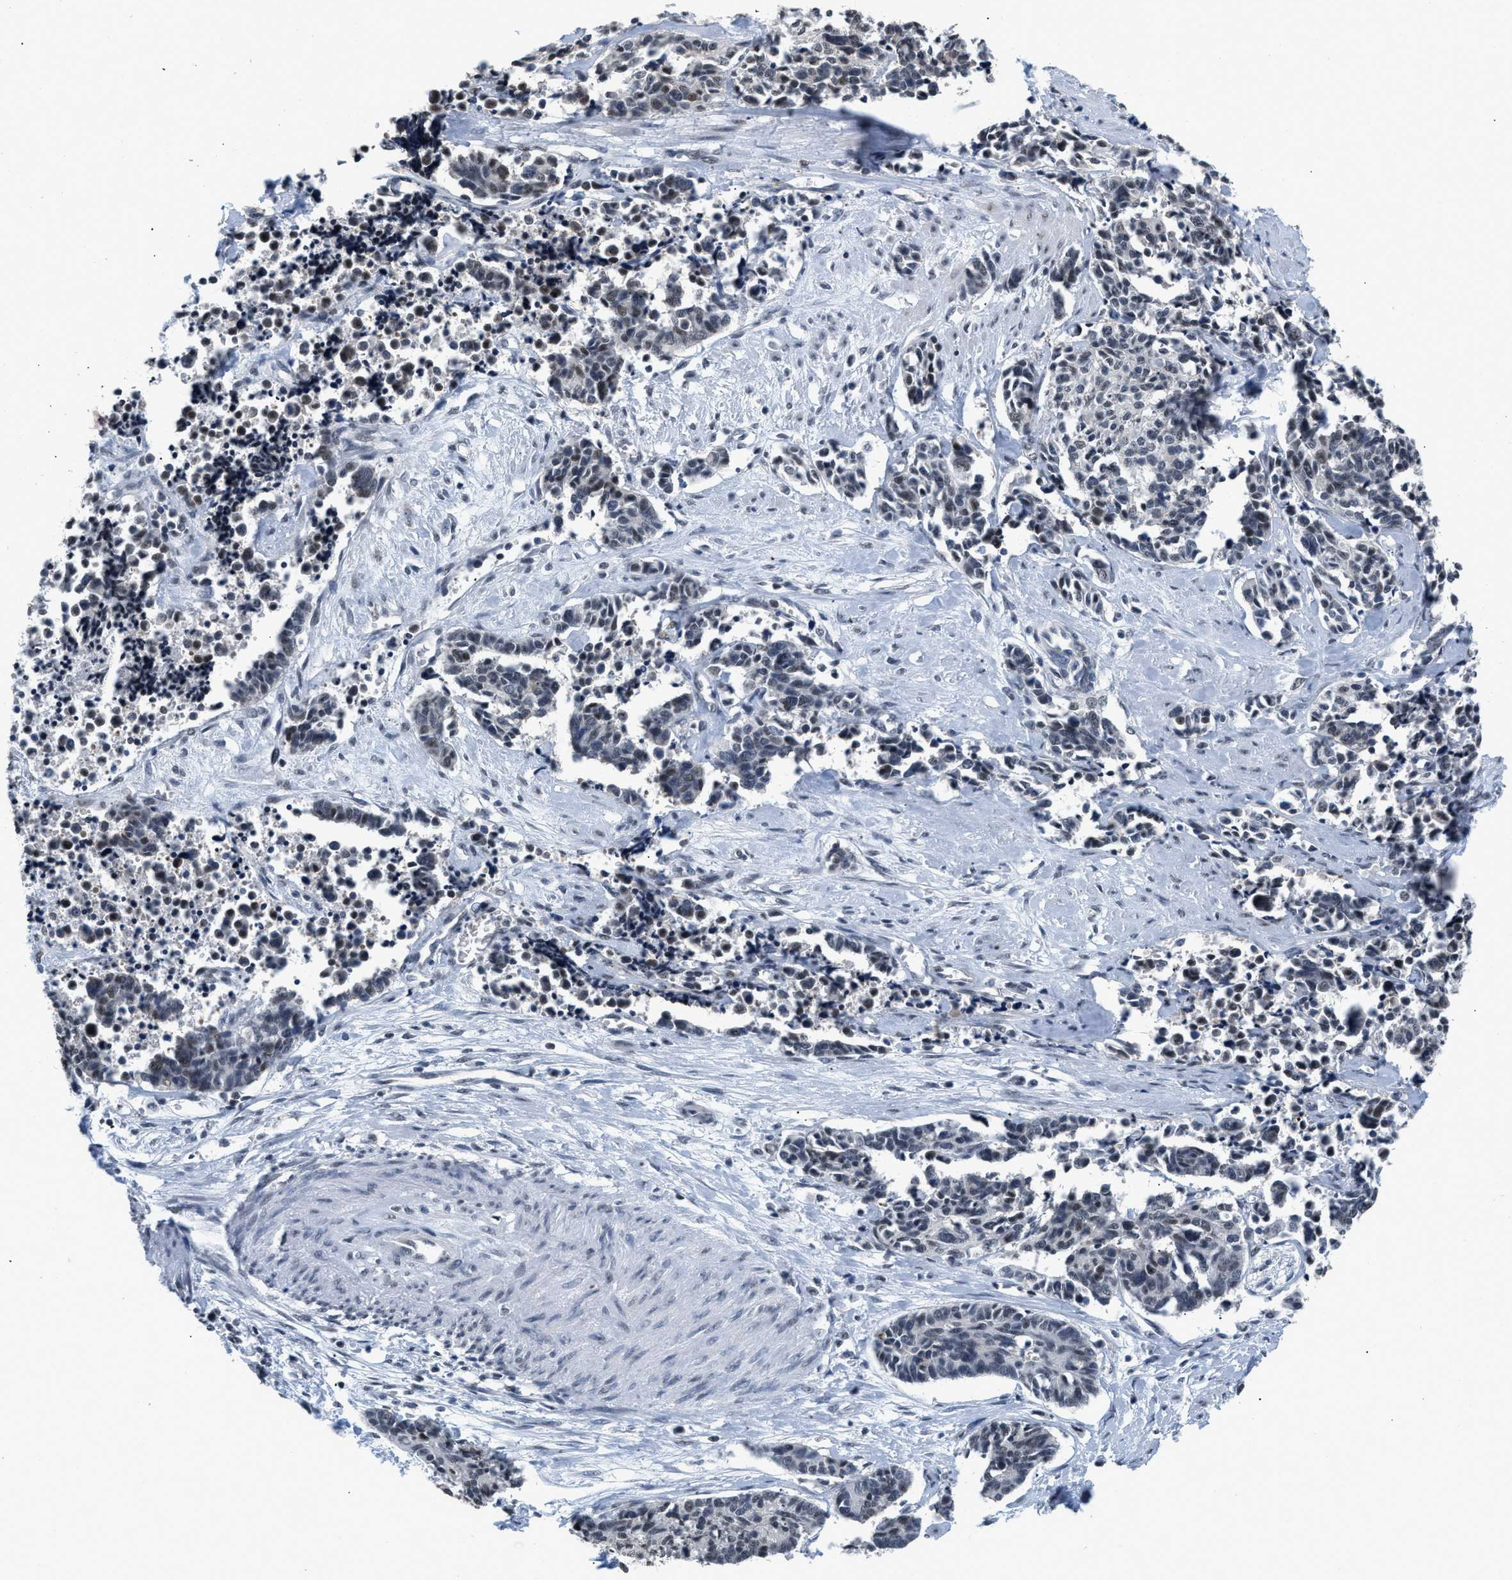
{"staining": {"intensity": "weak", "quantity": "<25%", "location": "nuclear"}, "tissue": "cervical cancer", "cell_type": "Tumor cells", "image_type": "cancer", "snomed": [{"axis": "morphology", "description": "Squamous cell carcinoma, NOS"}, {"axis": "topography", "description": "Cervix"}], "caption": "Immunohistochemistry (IHC) image of human cervical cancer (squamous cell carcinoma) stained for a protein (brown), which reveals no staining in tumor cells.", "gene": "RAF1", "patient": {"sex": "female", "age": 35}}